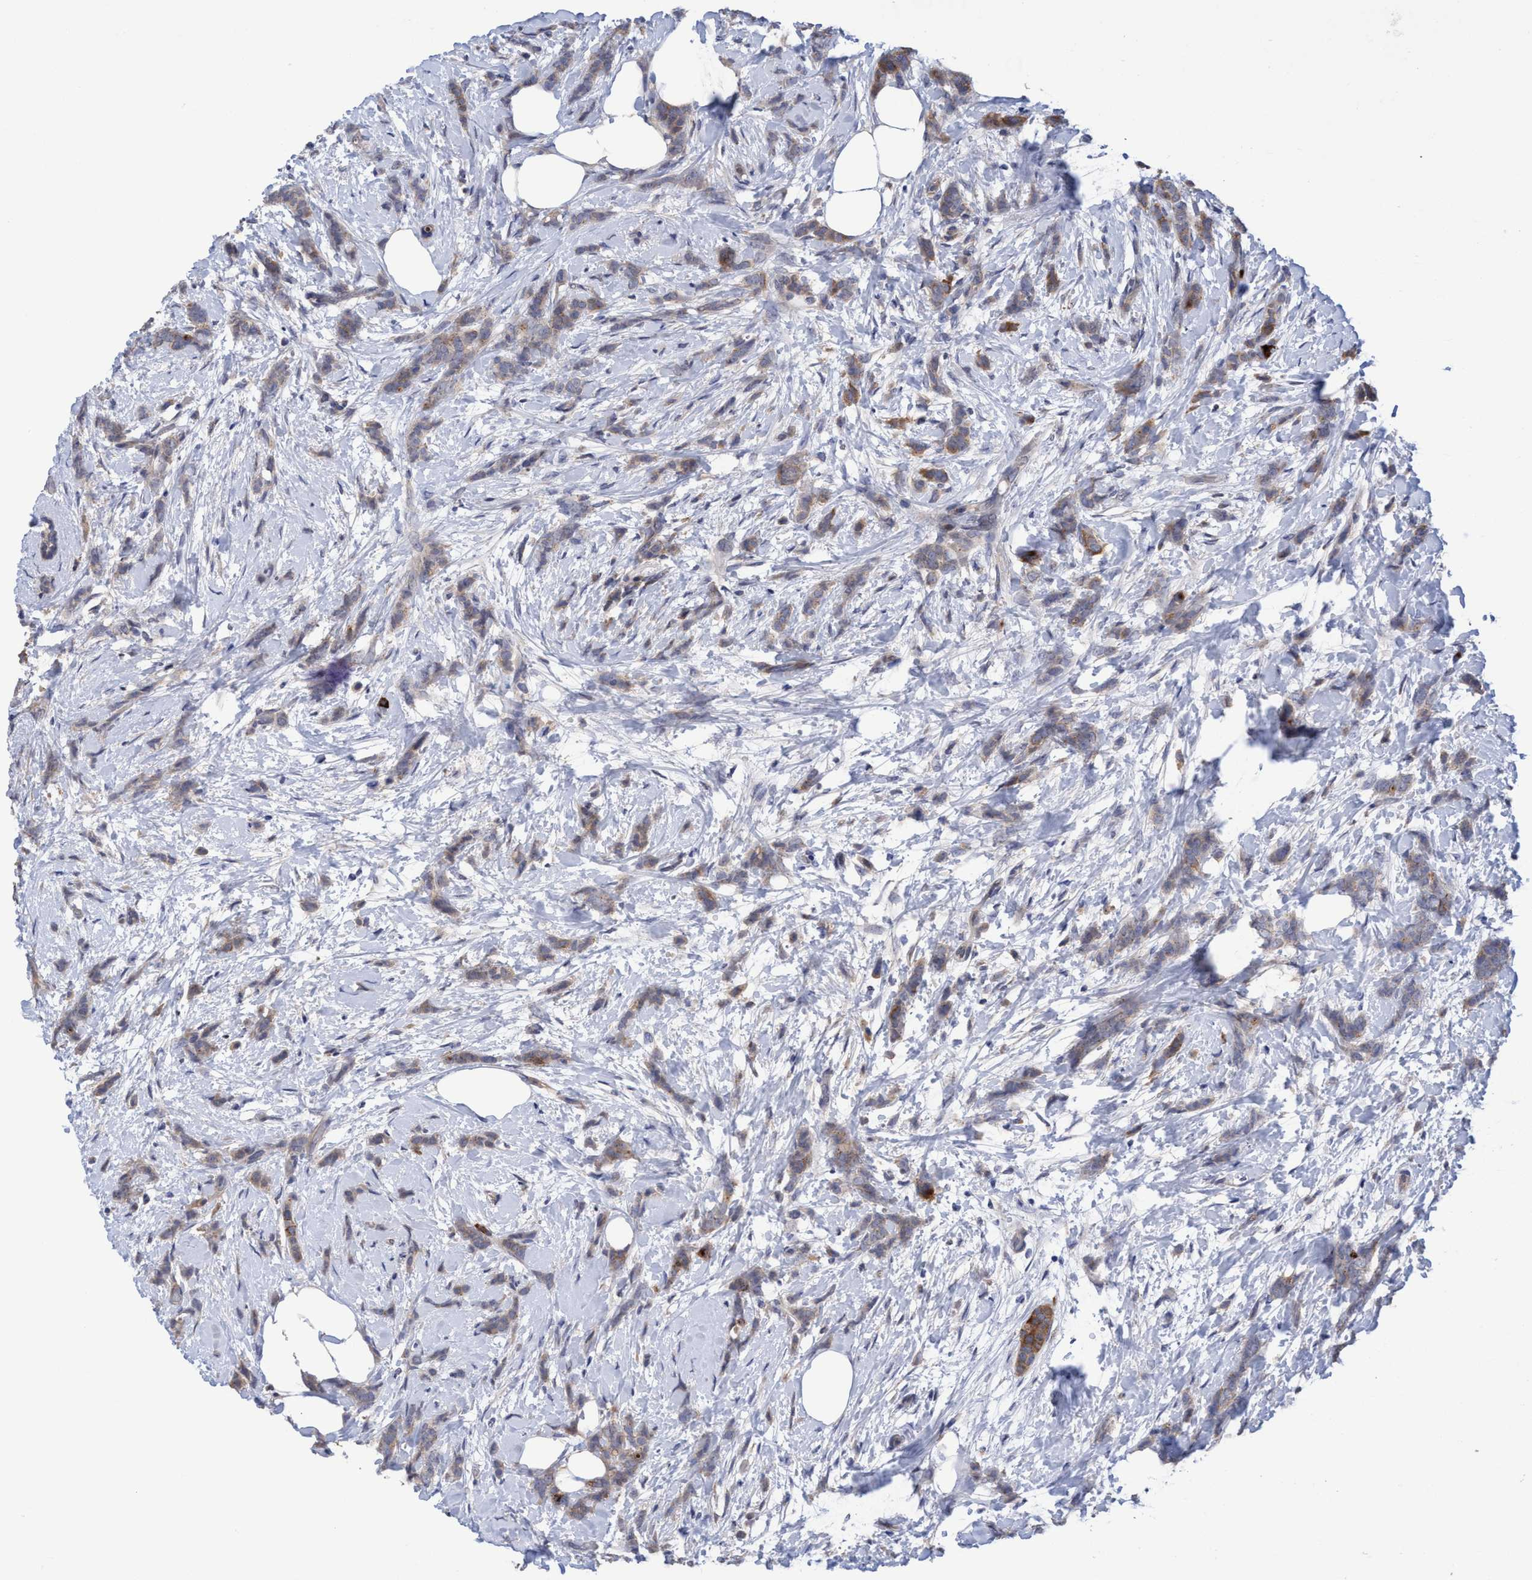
{"staining": {"intensity": "moderate", "quantity": ">75%", "location": "cytoplasmic/membranous"}, "tissue": "breast cancer", "cell_type": "Tumor cells", "image_type": "cancer", "snomed": [{"axis": "morphology", "description": "Lobular carcinoma, in situ"}, {"axis": "morphology", "description": "Lobular carcinoma"}, {"axis": "topography", "description": "Breast"}], "caption": "High-magnification brightfield microscopy of lobular carcinoma in situ (breast) stained with DAB (3,3'-diaminobenzidine) (brown) and counterstained with hematoxylin (blue). tumor cells exhibit moderate cytoplasmic/membranous expression is present in about>75% of cells.", "gene": "SEMA4D", "patient": {"sex": "female", "age": 41}}